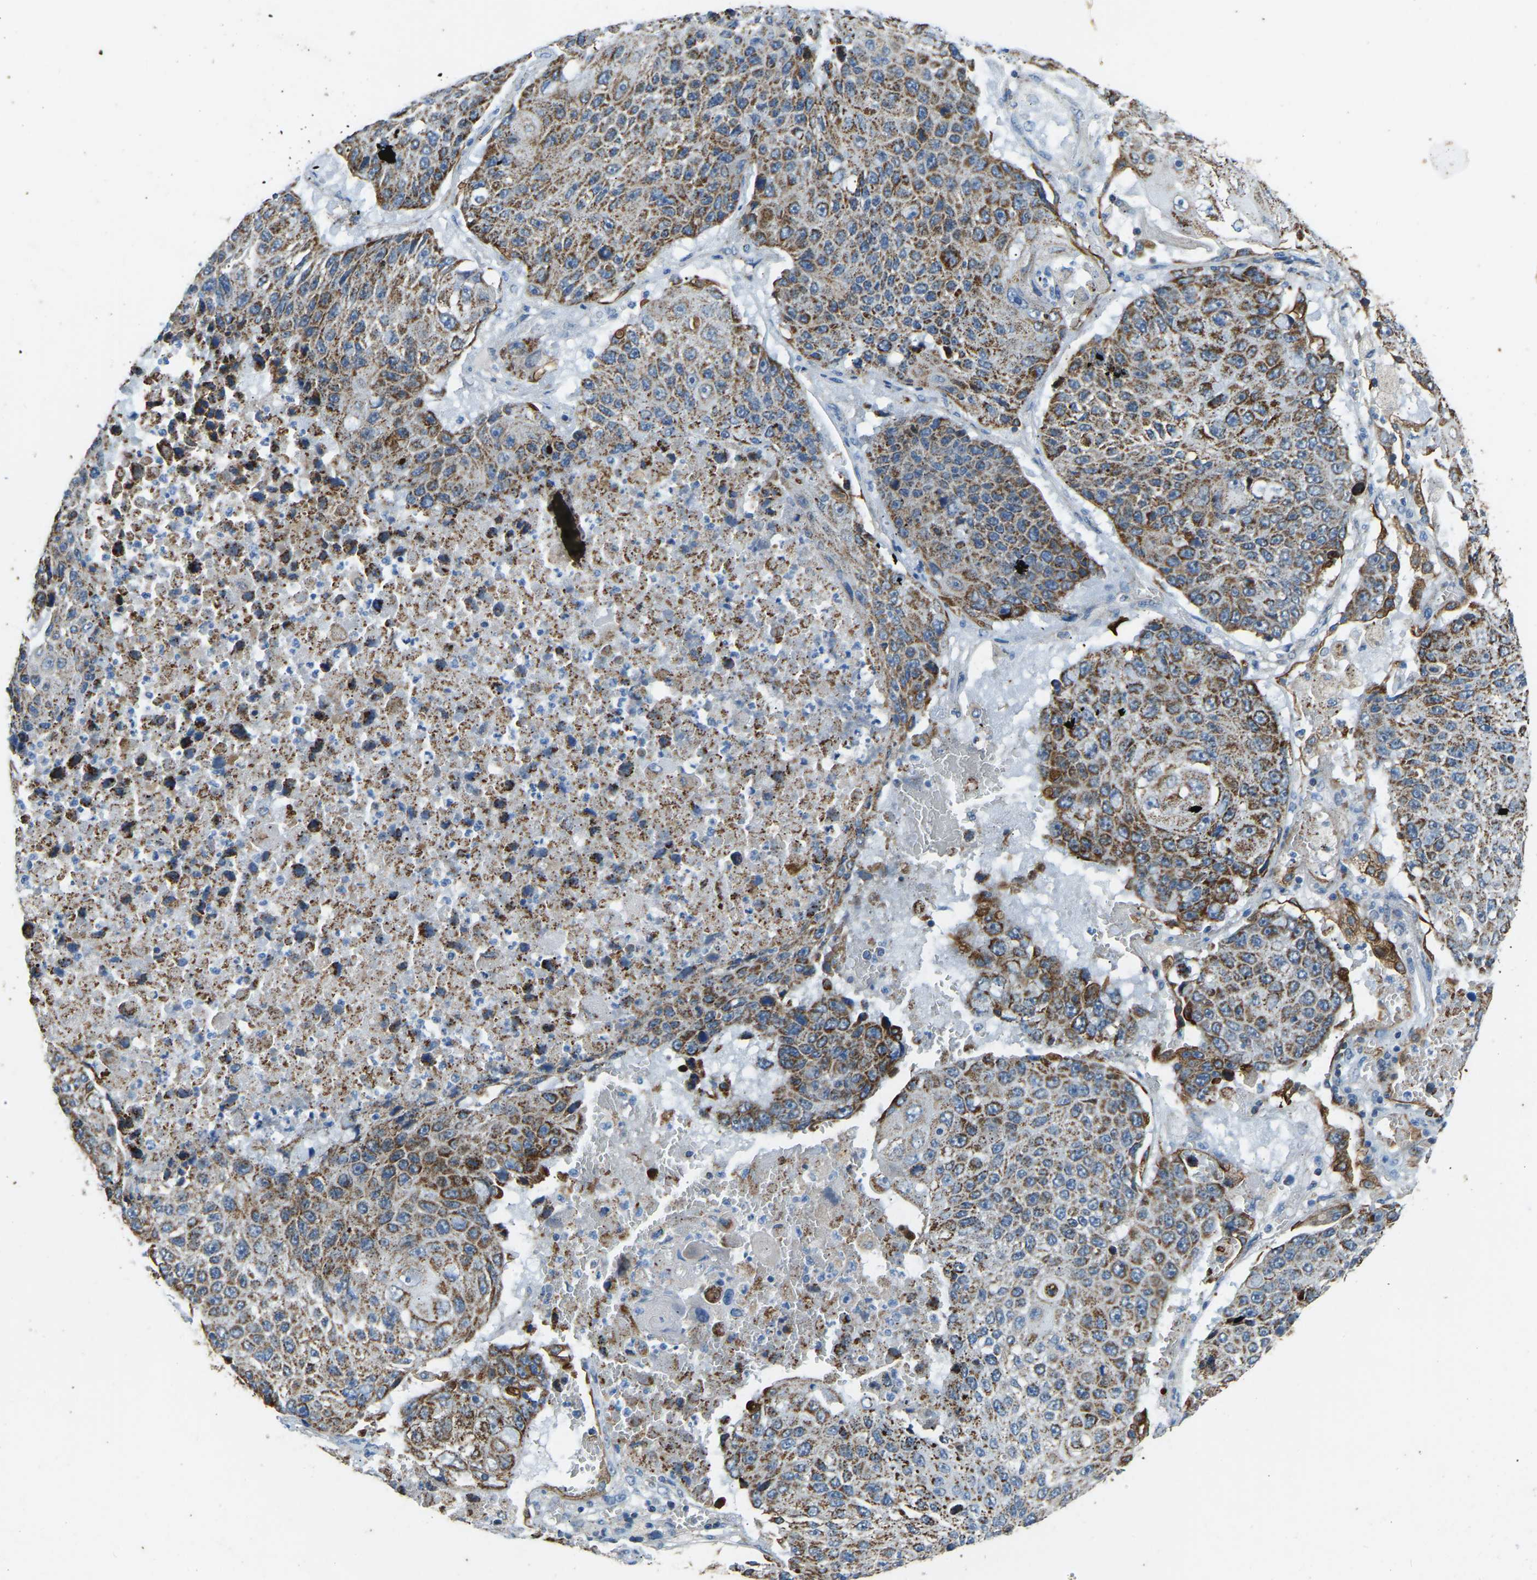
{"staining": {"intensity": "moderate", "quantity": ">75%", "location": "cytoplasmic/membranous"}, "tissue": "lung cancer", "cell_type": "Tumor cells", "image_type": "cancer", "snomed": [{"axis": "morphology", "description": "Squamous cell carcinoma, NOS"}, {"axis": "topography", "description": "Lung"}], "caption": "Immunohistochemical staining of human lung cancer exhibits medium levels of moderate cytoplasmic/membranous protein staining in approximately >75% of tumor cells.", "gene": "ZNF200", "patient": {"sex": "male", "age": 61}}